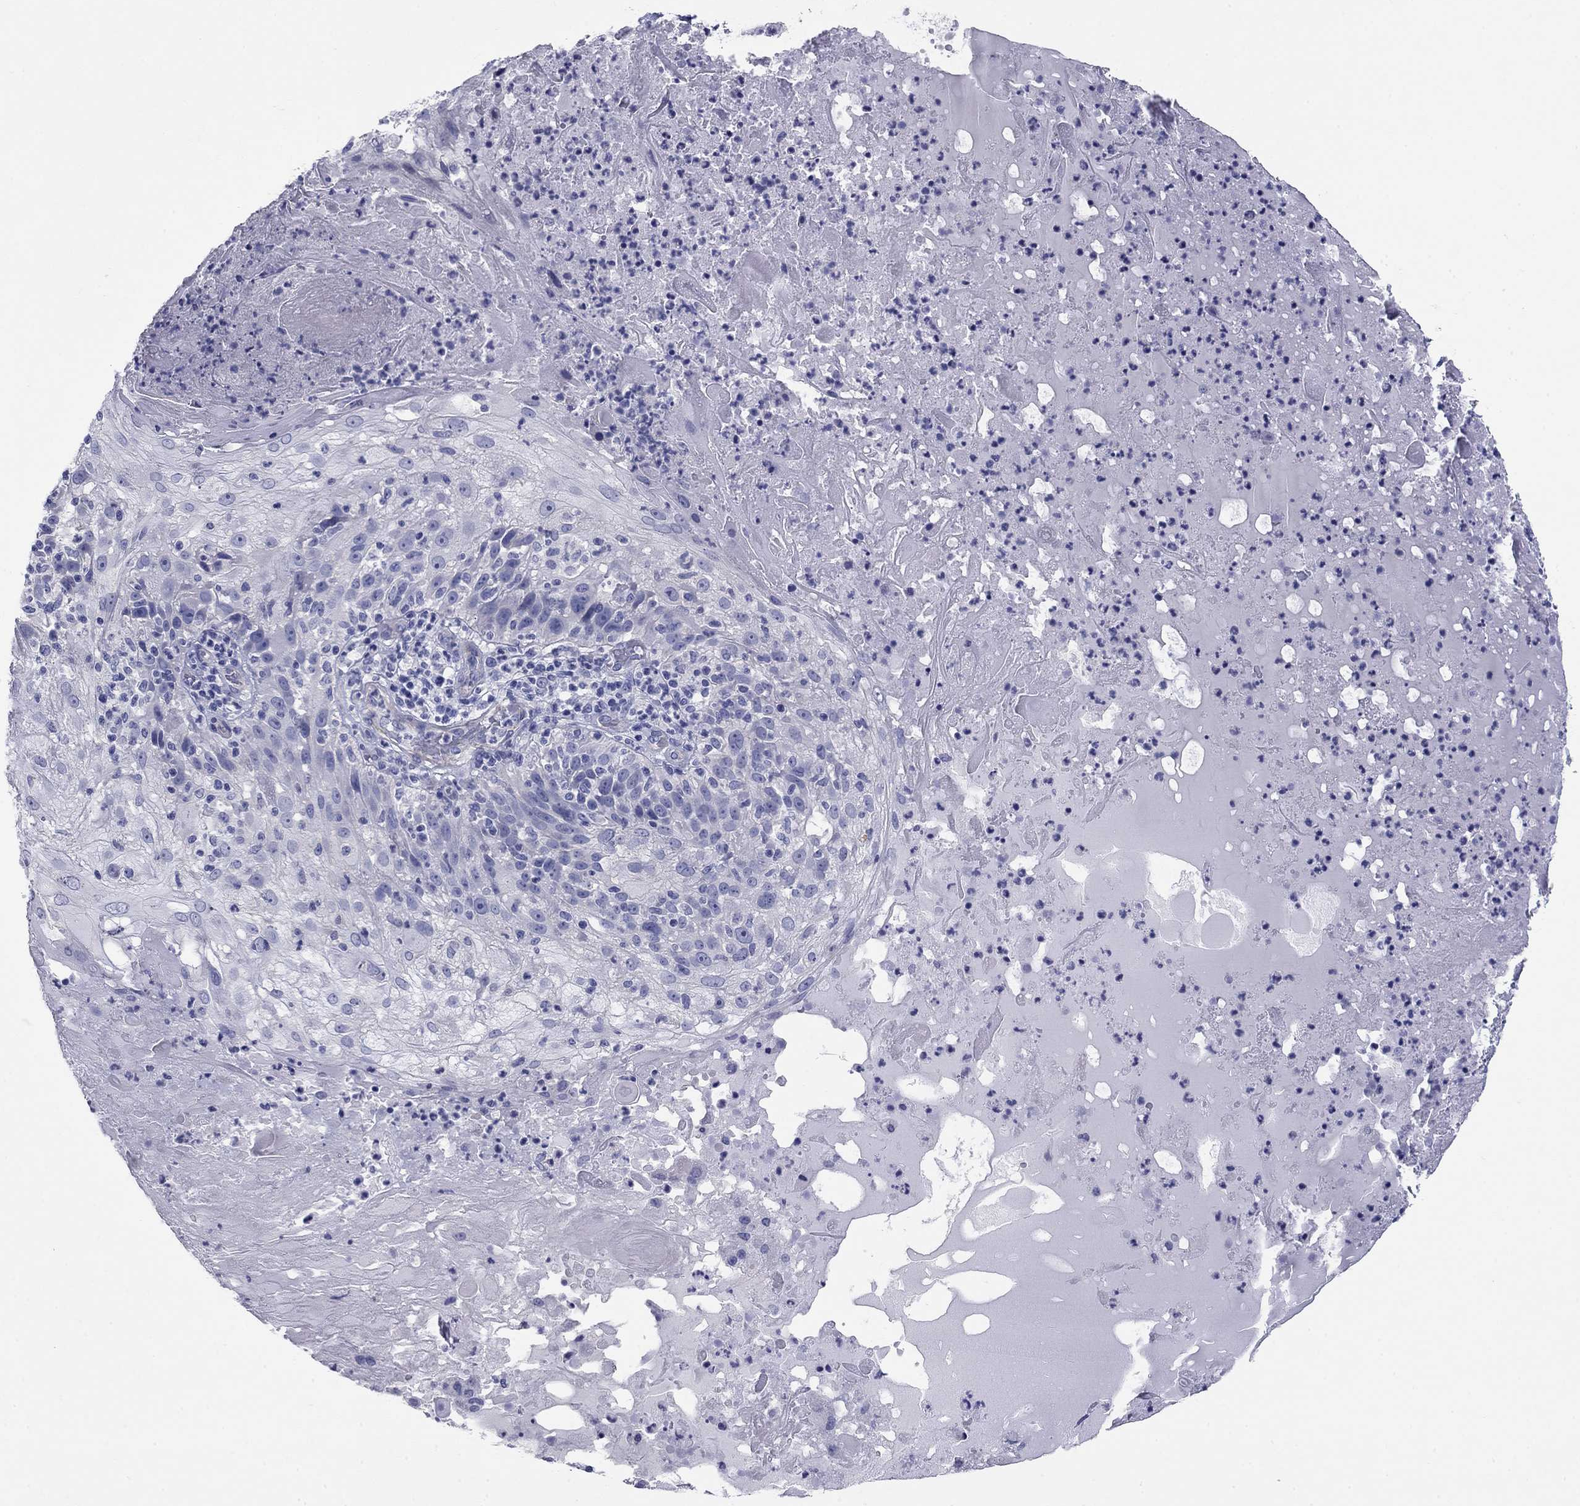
{"staining": {"intensity": "negative", "quantity": "none", "location": "none"}, "tissue": "skin cancer", "cell_type": "Tumor cells", "image_type": "cancer", "snomed": [{"axis": "morphology", "description": "Normal tissue, NOS"}, {"axis": "morphology", "description": "Squamous cell carcinoma, NOS"}, {"axis": "topography", "description": "Skin"}], "caption": "Immunohistochemistry micrograph of neoplastic tissue: human squamous cell carcinoma (skin) stained with DAB (3,3'-diaminobenzidine) demonstrates no significant protein staining in tumor cells.", "gene": "PRKCG", "patient": {"sex": "female", "age": 83}}